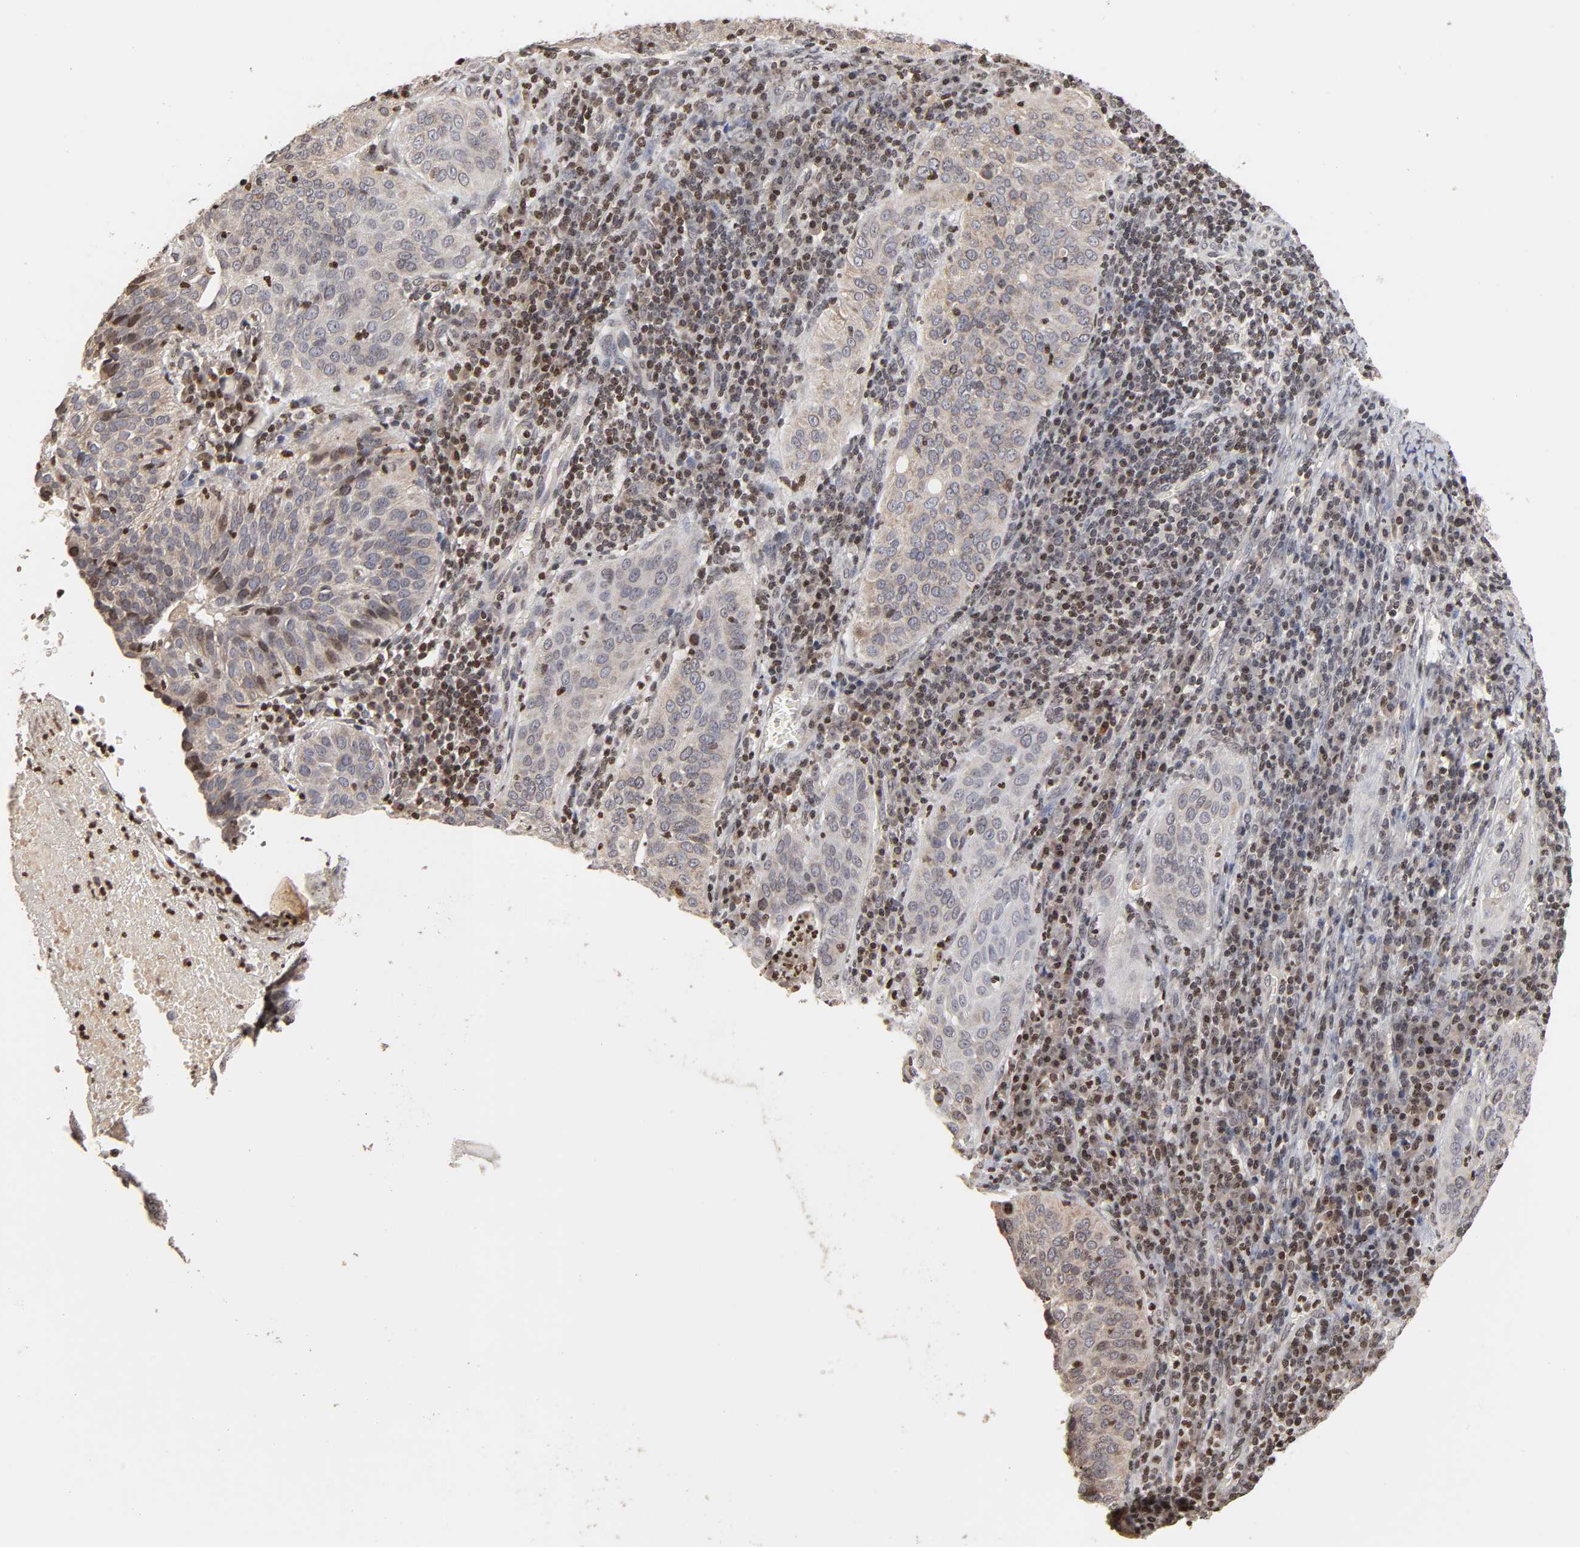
{"staining": {"intensity": "weak", "quantity": "25%-75%", "location": "cytoplasmic/membranous"}, "tissue": "cervical cancer", "cell_type": "Tumor cells", "image_type": "cancer", "snomed": [{"axis": "morphology", "description": "Squamous cell carcinoma, NOS"}, {"axis": "topography", "description": "Cervix"}], "caption": "Immunohistochemical staining of human cervical cancer (squamous cell carcinoma) exhibits low levels of weak cytoplasmic/membranous expression in about 25%-75% of tumor cells.", "gene": "ZNF473", "patient": {"sex": "female", "age": 39}}